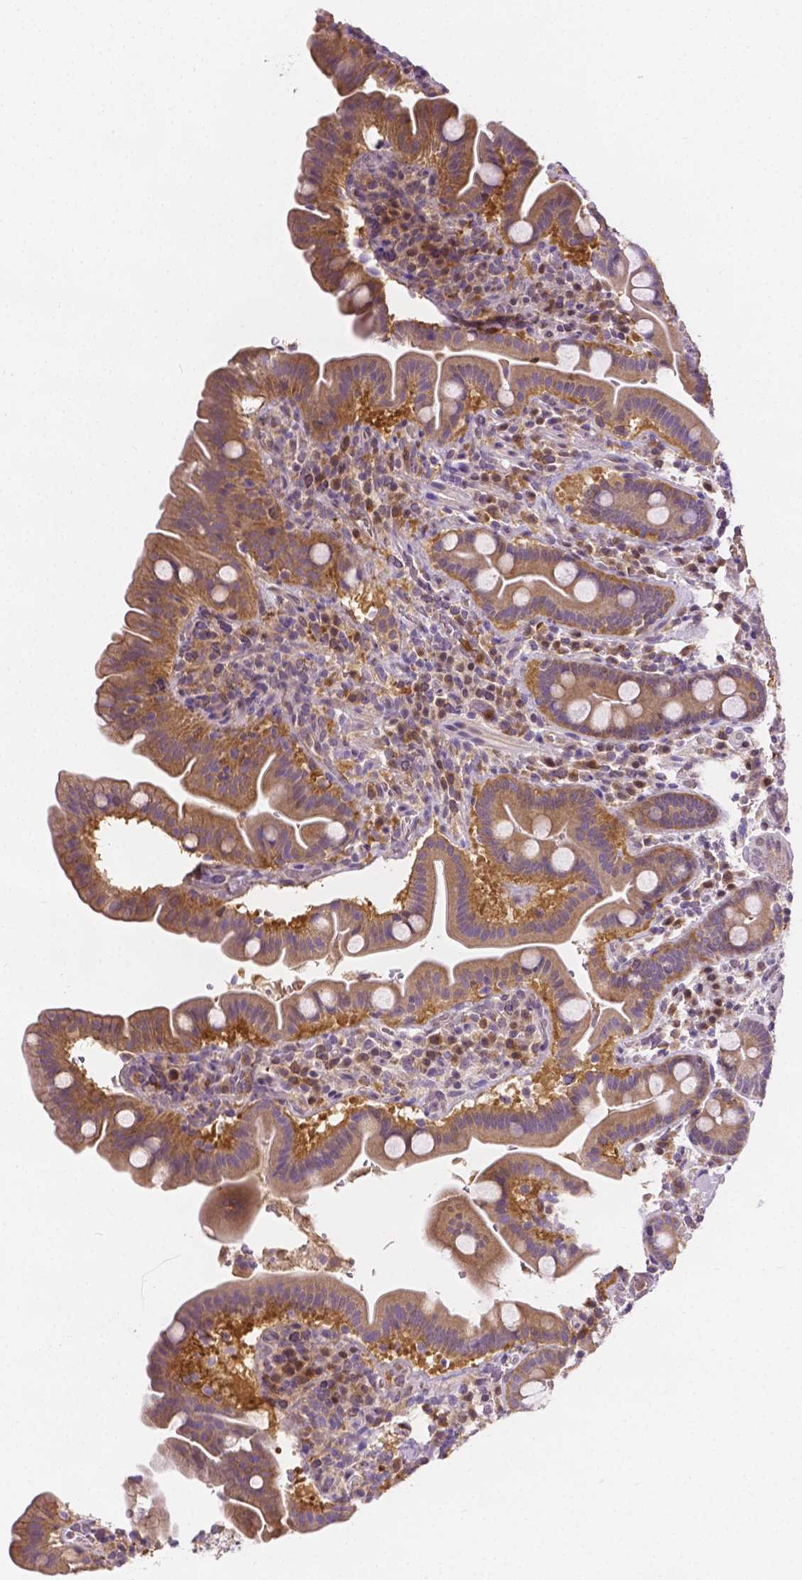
{"staining": {"intensity": "weak", "quantity": ">75%", "location": "cytoplasmic/membranous"}, "tissue": "small intestine", "cell_type": "Glandular cells", "image_type": "normal", "snomed": [{"axis": "morphology", "description": "Normal tissue, NOS"}, {"axis": "topography", "description": "Small intestine"}], "caption": "High-power microscopy captured an immunohistochemistry (IHC) image of benign small intestine, revealing weak cytoplasmic/membranous staining in about >75% of glandular cells.", "gene": "ZNRD2", "patient": {"sex": "male", "age": 26}}